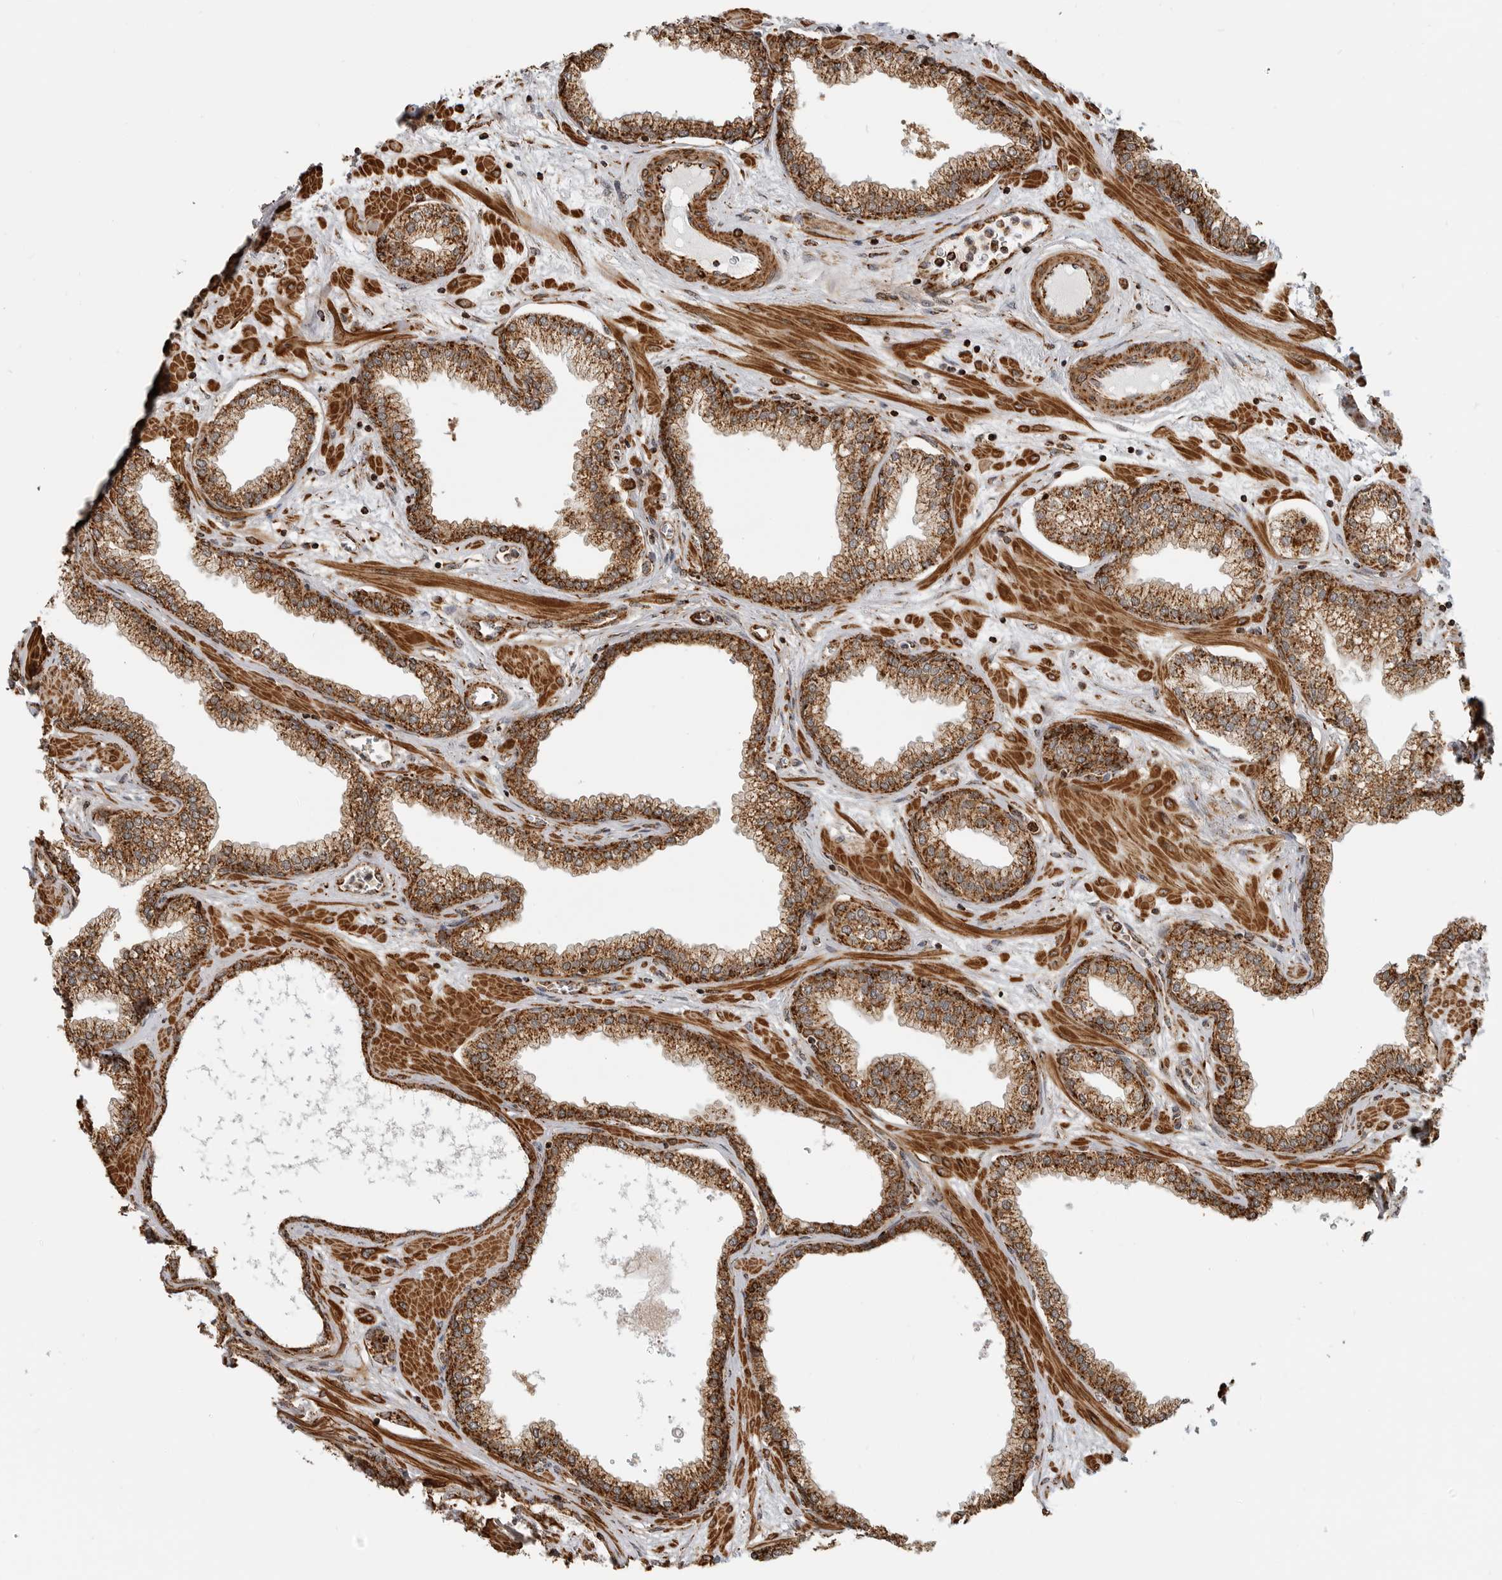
{"staining": {"intensity": "strong", "quantity": ">75%", "location": "cytoplasmic/membranous"}, "tissue": "prostate", "cell_type": "Glandular cells", "image_type": "normal", "snomed": [{"axis": "morphology", "description": "Normal tissue, NOS"}, {"axis": "morphology", "description": "Urothelial carcinoma, Low grade"}, {"axis": "topography", "description": "Urinary bladder"}, {"axis": "topography", "description": "Prostate"}], "caption": "Human prostate stained for a protein (brown) displays strong cytoplasmic/membranous positive positivity in about >75% of glandular cells.", "gene": "BMP2K", "patient": {"sex": "male", "age": 60}}